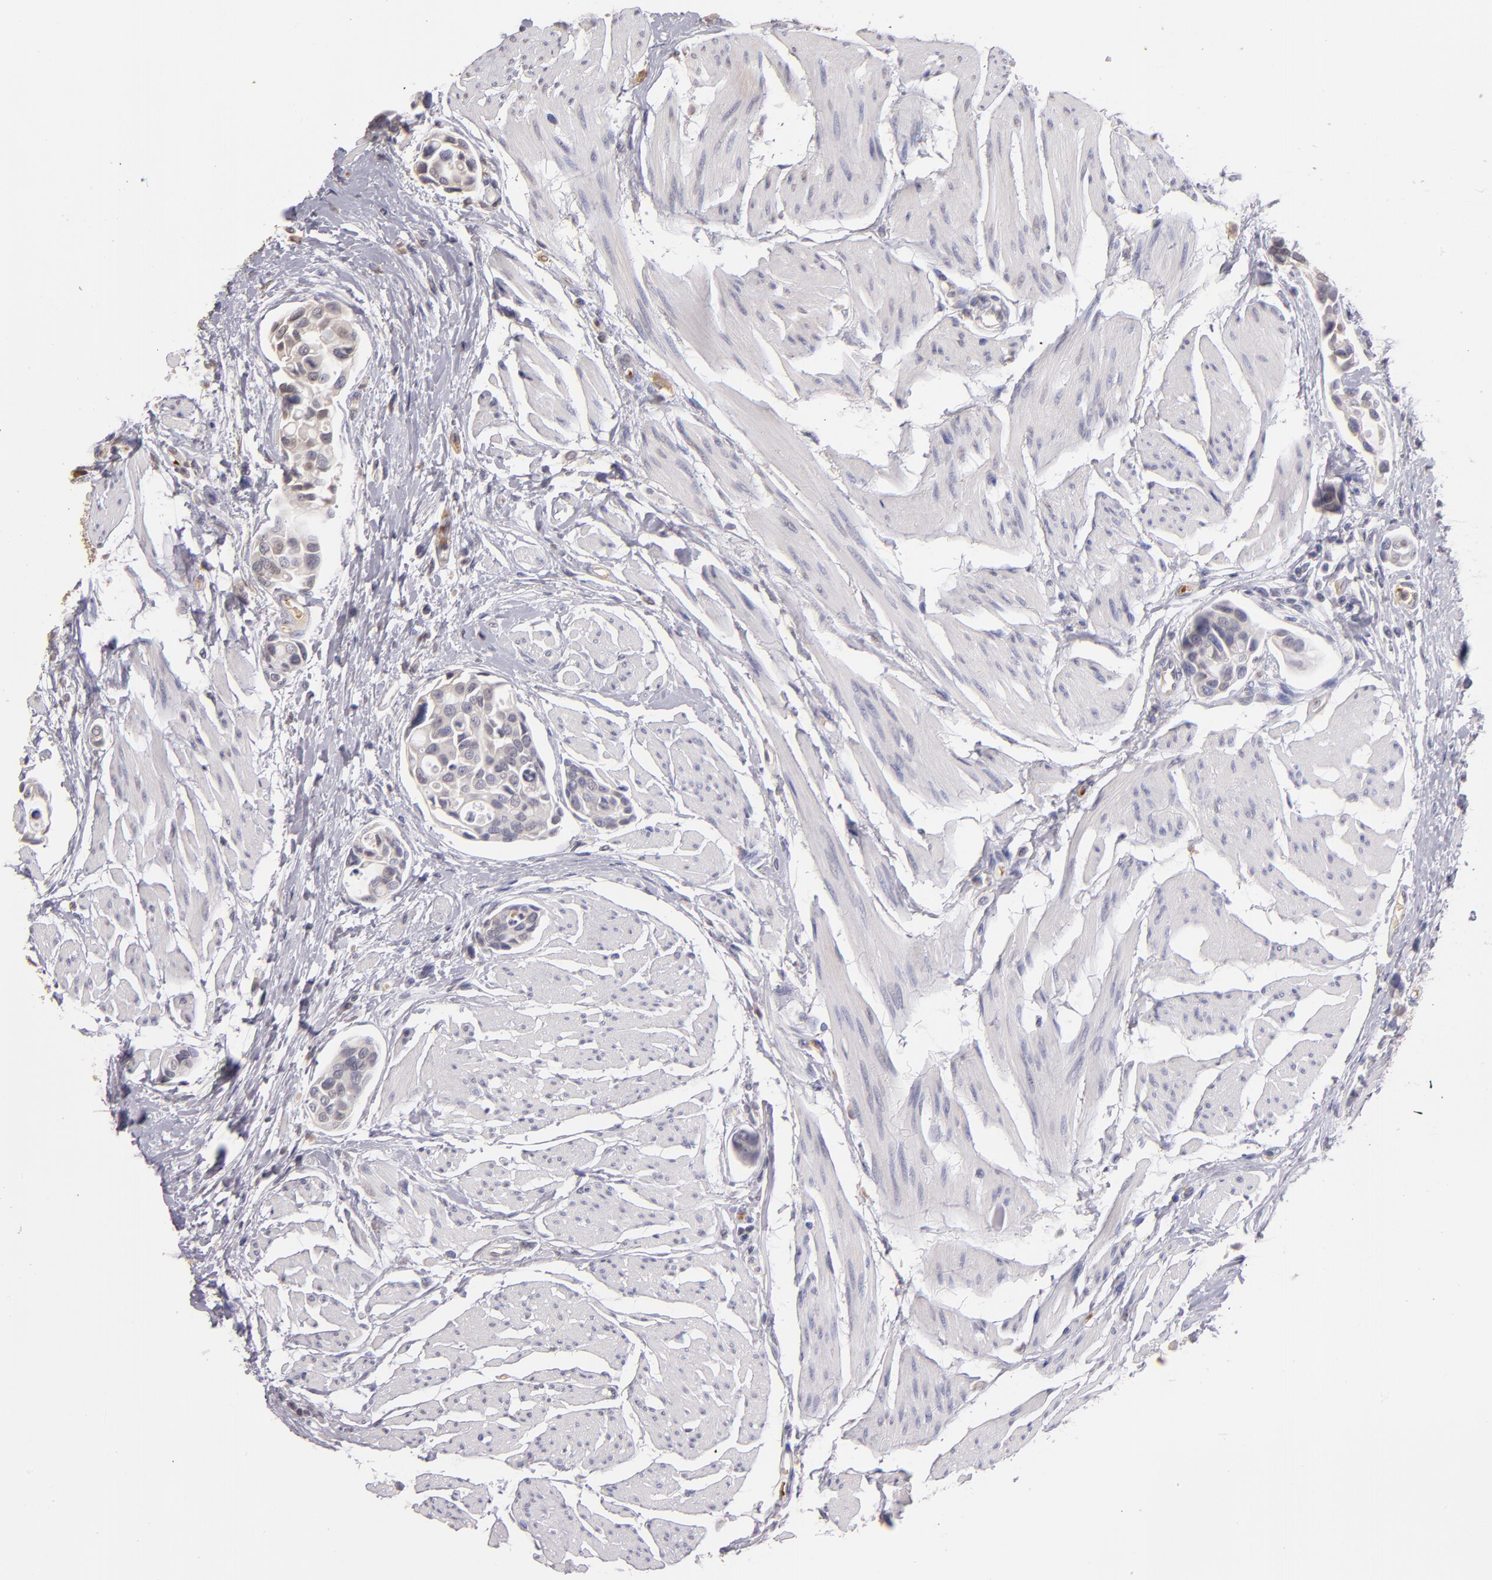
{"staining": {"intensity": "negative", "quantity": "none", "location": "none"}, "tissue": "urothelial cancer", "cell_type": "Tumor cells", "image_type": "cancer", "snomed": [{"axis": "morphology", "description": "Urothelial carcinoma, High grade"}, {"axis": "topography", "description": "Urinary bladder"}], "caption": "Immunohistochemistry photomicrograph of urothelial carcinoma (high-grade) stained for a protein (brown), which exhibits no positivity in tumor cells.", "gene": "SERPINC1", "patient": {"sex": "male", "age": 78}}